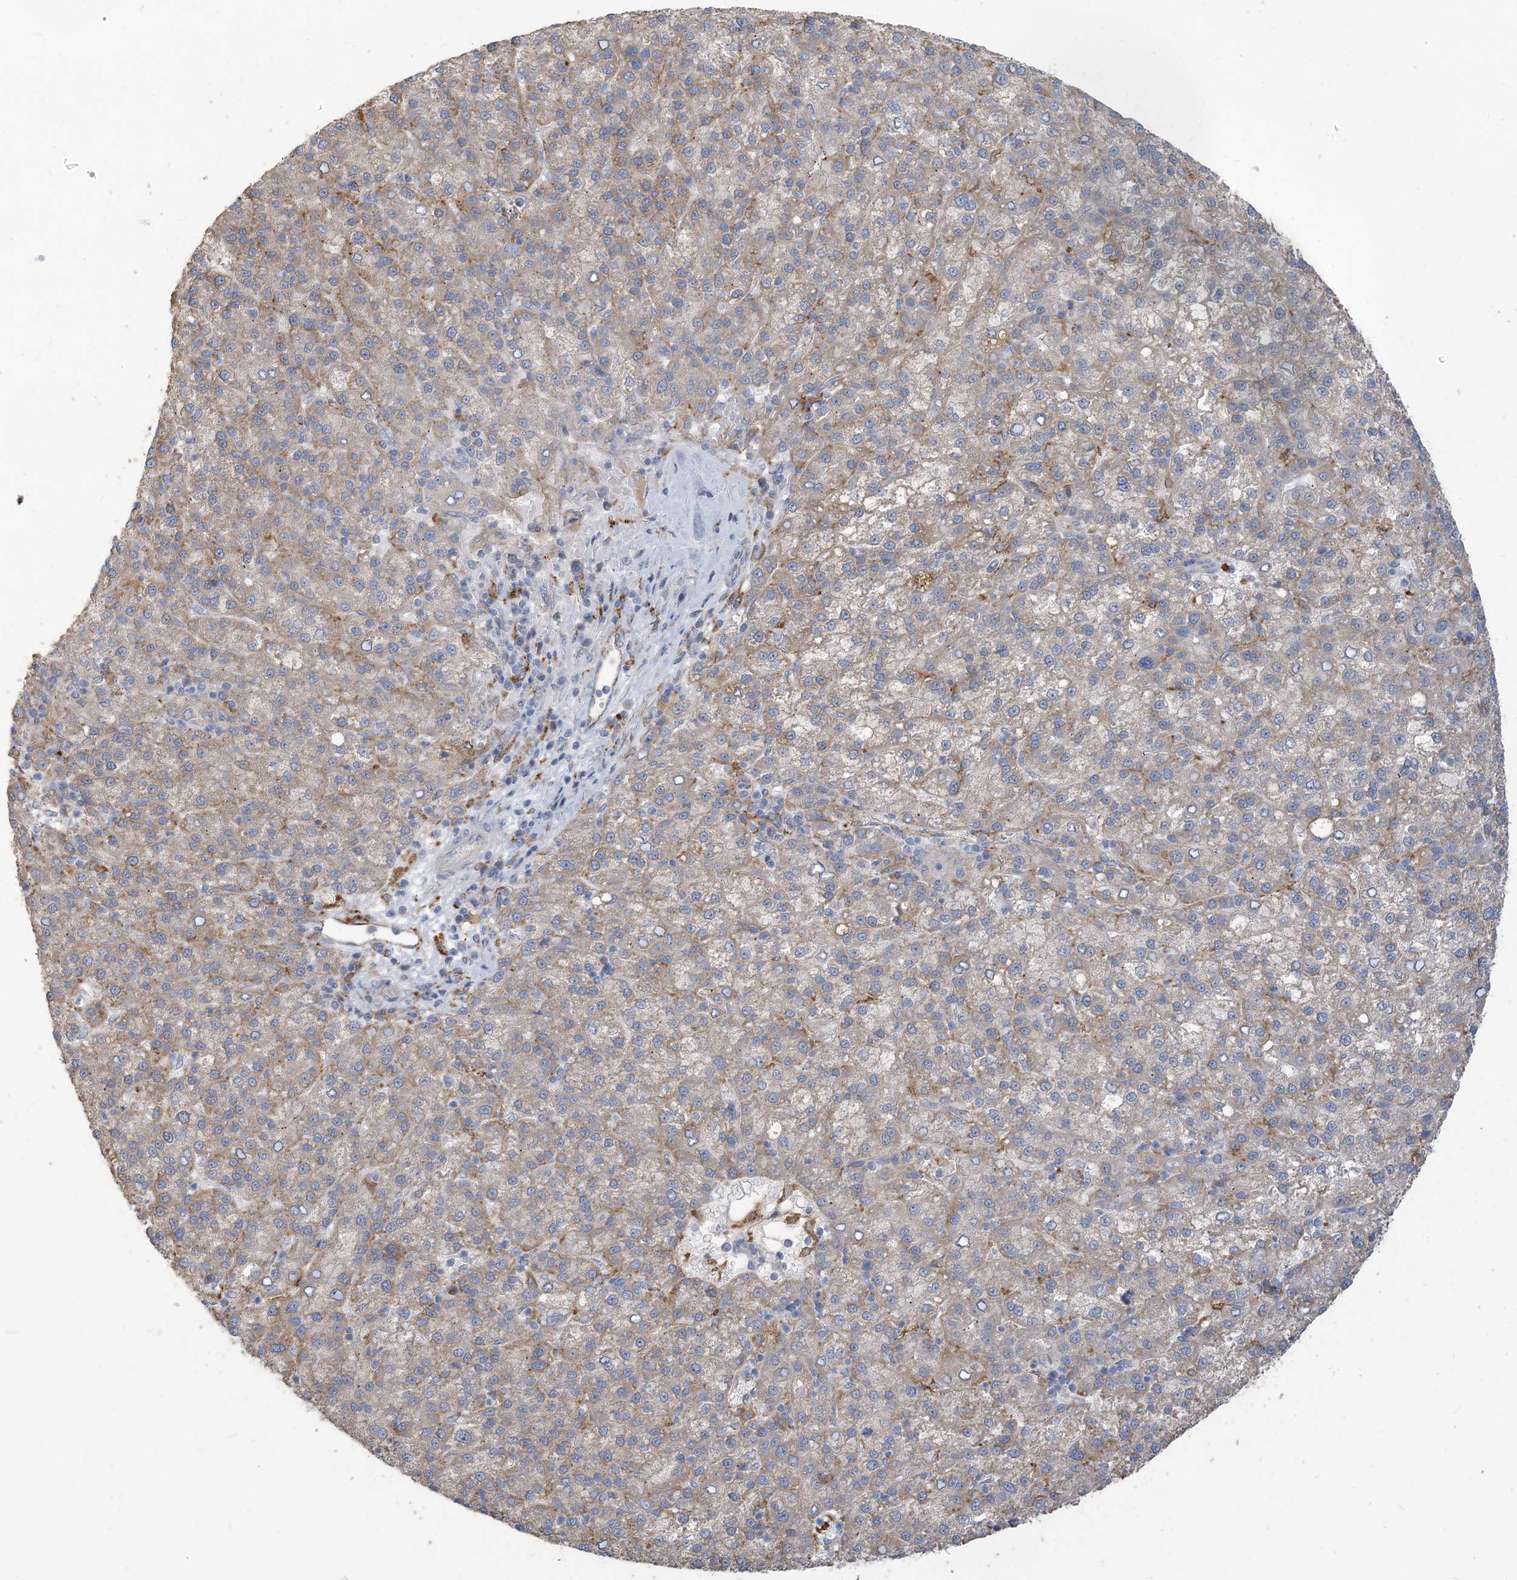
{"staining": {"intensity": "weak", "quantity": "25%-75%", "location": "cytoplasmic/membranous"}, "tissue": "liver cancer", "cell_type": "Tumor cells", "image_type": "cancer", "snomed": [{"axis": "morphology", "description": "Carcinoma, Hepatocellular, NOS"}, {"axis": "topography", "description": "Liver"}], "caption": "Tumor cells show low levels of weak cytoplasmic/membranous staining in approximately 25%-75% of cells in liver cancer.", "gene": "PEAR1", "patient": {"sex": "female", "age": 58}}